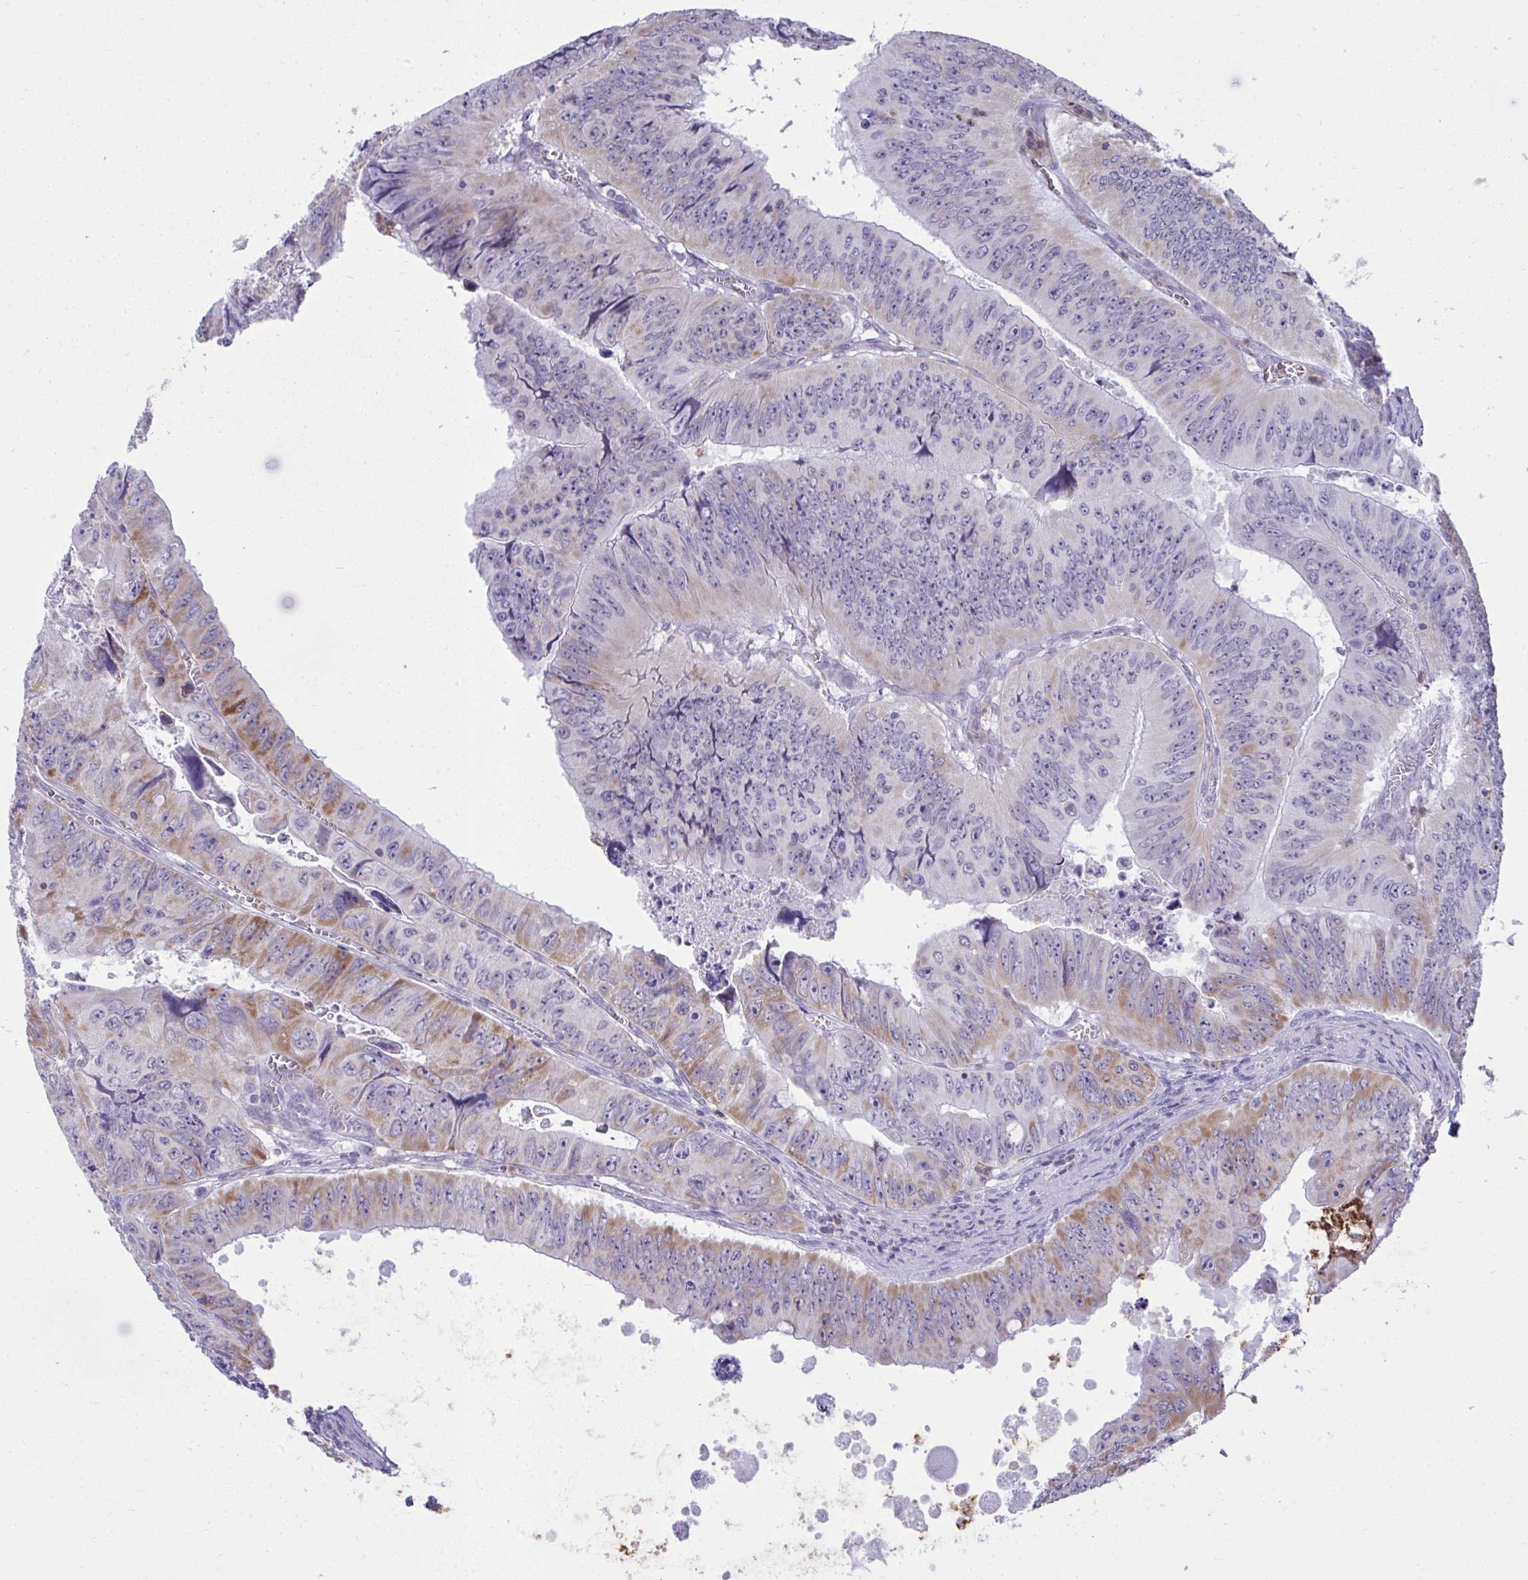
{"staining": {"intensity": "moderate", "quantity": "<25%", "location": "cytoplasmic/membranous"}, "tissue": "colorectal cancer", "cell_type": "Tumor cells", "image_type": "cancer", "snomed": [{"axis": "morphology", "description": "Adenocarcinoma, NOS"}, {"axis": "topography", "description": "Colon"}], "caption": "Moderate cytoplasmic/membranous protein positivity is appreciated in approximately <25% of tumor cells in adenocarcinoma (colorectal).", "gene": "PLA2G12B", "patient": {"sex": "female", "age": 84}}